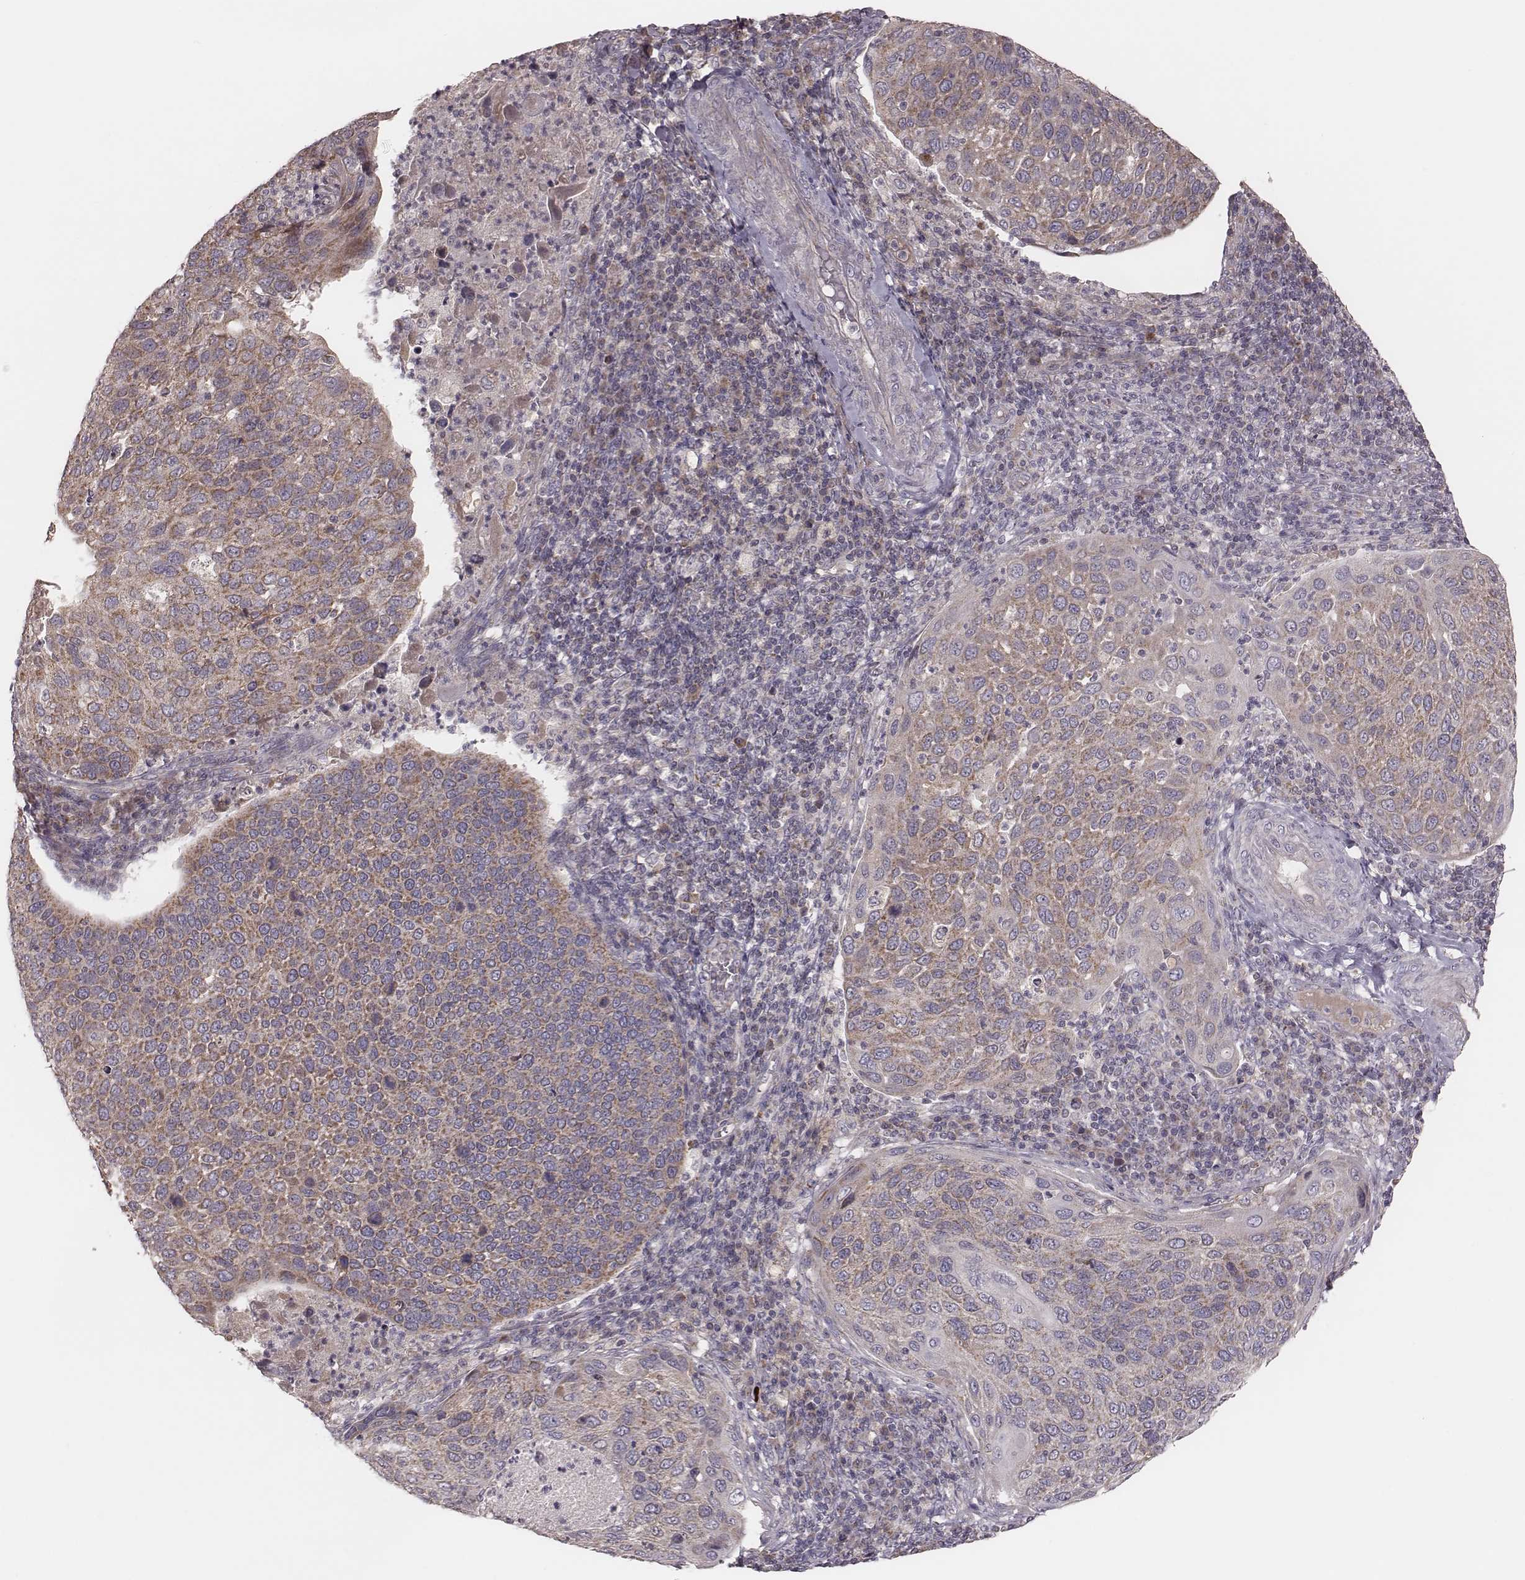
{"staining": {"intensity": "moderate", "quantity": "25%-75%", "location": "cytoplasmic/membranous"}, "tissue": "cervical cancer", "cell_type": "Tumor cells", "image_type": "cancer", "snomed": [{"axis": "morphology", "description": "Squamous cell carcinoma, NOS"}, {"axis": "topography", "description": "Cervix"}], "caption": "Cervical cancer (squamous cell carcinoma) tissue shows moderate cytoplasmic/membranous staining in about 25%-75% of tumor cells, visualized by immunohistochemistry.", "gene": "MRPS27", "patient": {"sex": "female", "age": 54}}